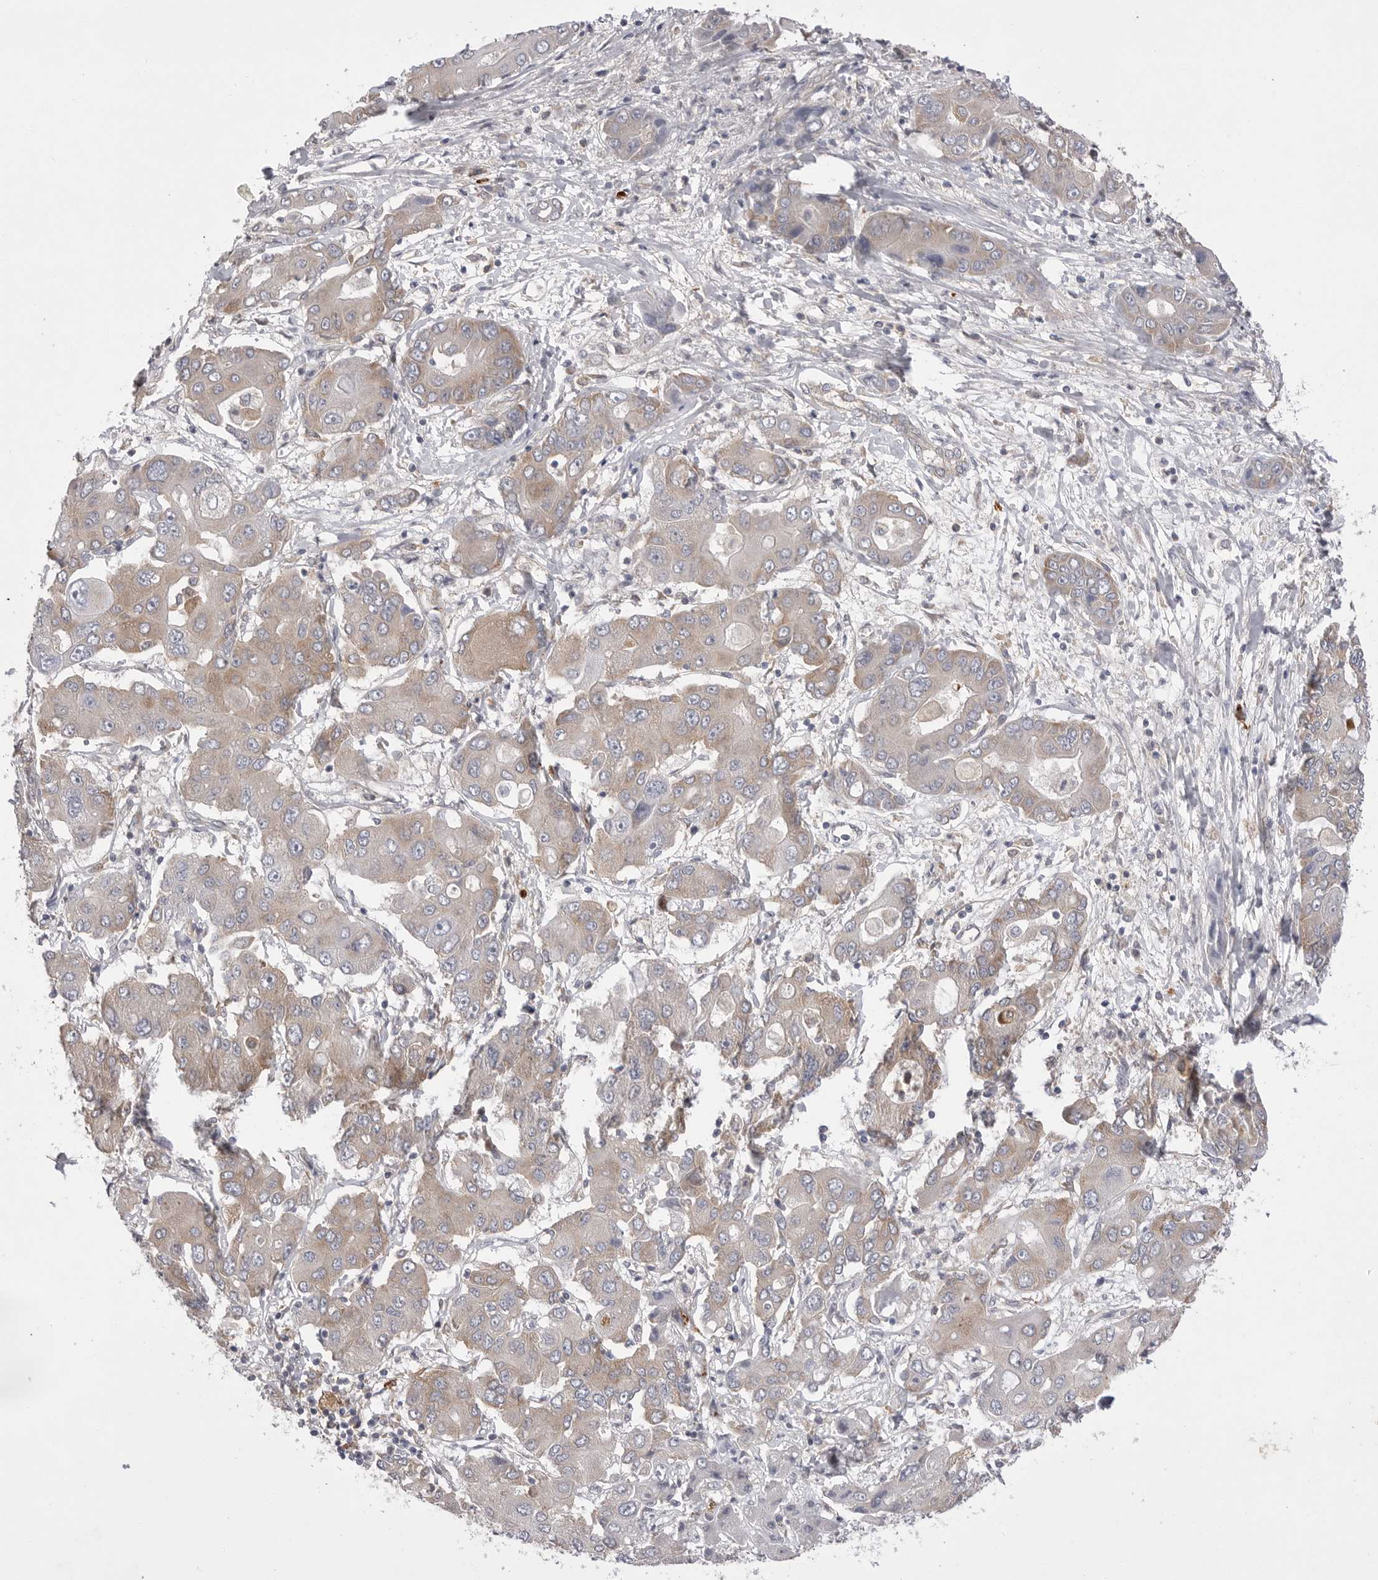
{"staining": {"intensity": "weak", "quantity": "25%-75%", "location": "cytoplasmic/membranous"}, "tissue": "liver cancer", "cell_type": "Tumor cells", "image_type": "cancer", "snomed": [{"axis": "morphology", "description": "Cholangiocarcinoma"}, {"axis": "topography", "description": "Liver"}], "caption": "DAB immunohistochemical staining of liver cancer (cholangiocarcinoma) demonstrates weak cytoplasmic/membranous protein staining in approximately 25%-75% of tumor cells. (Stains: DAB in brown, nuclei in blue, Microscopy: brightfield microscopy at high magnification).", "gene": "VAC14", "patient": {"sex": "male", "age": 67}}